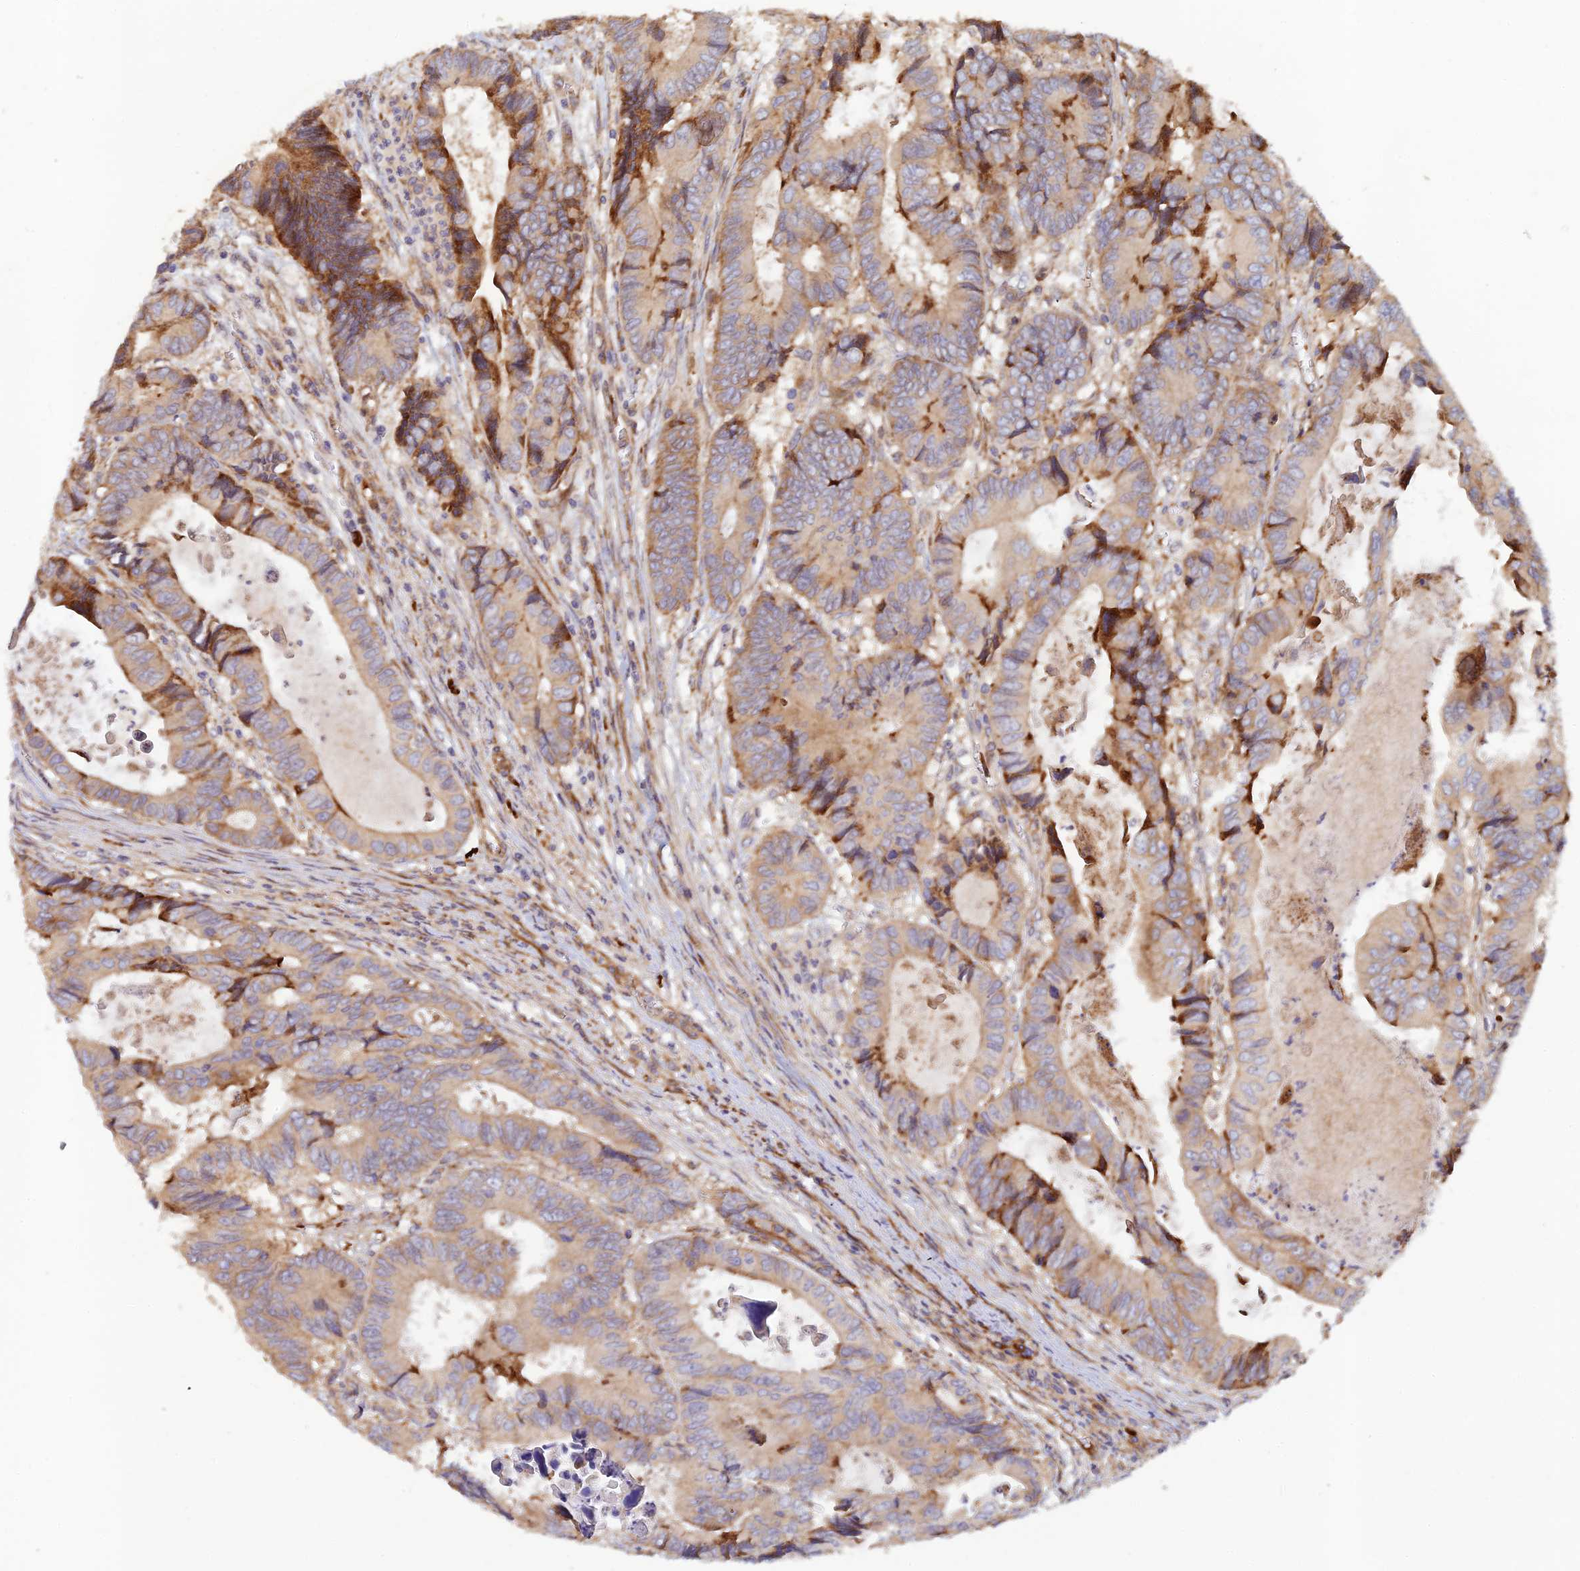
{"staining": {"intensity": "moderate", "quantity": "<25%", "location": "cytoplasmic/membranous"}, "tissue": "colorectal cancer", "cell_type": "Tumor cells", "image_type": "cancer", "snomed": [{"axis": "morphology", "description": "Adenocarcinoma, NOS"}, {"axis": "topography", "description": "Colon"}], "caption": "DAB (3,3'-diaminobenzidine) immunohistochemical staining of human colorectal cancer demonstrates moderate cytoplasmic/membranous protein expression in approximately <25% of tumor cells. (Brightfield microscopy of DAB IHC at high magnification).", "gene": "GMCL1", "patient": {"sex": "male", "age": 85}}